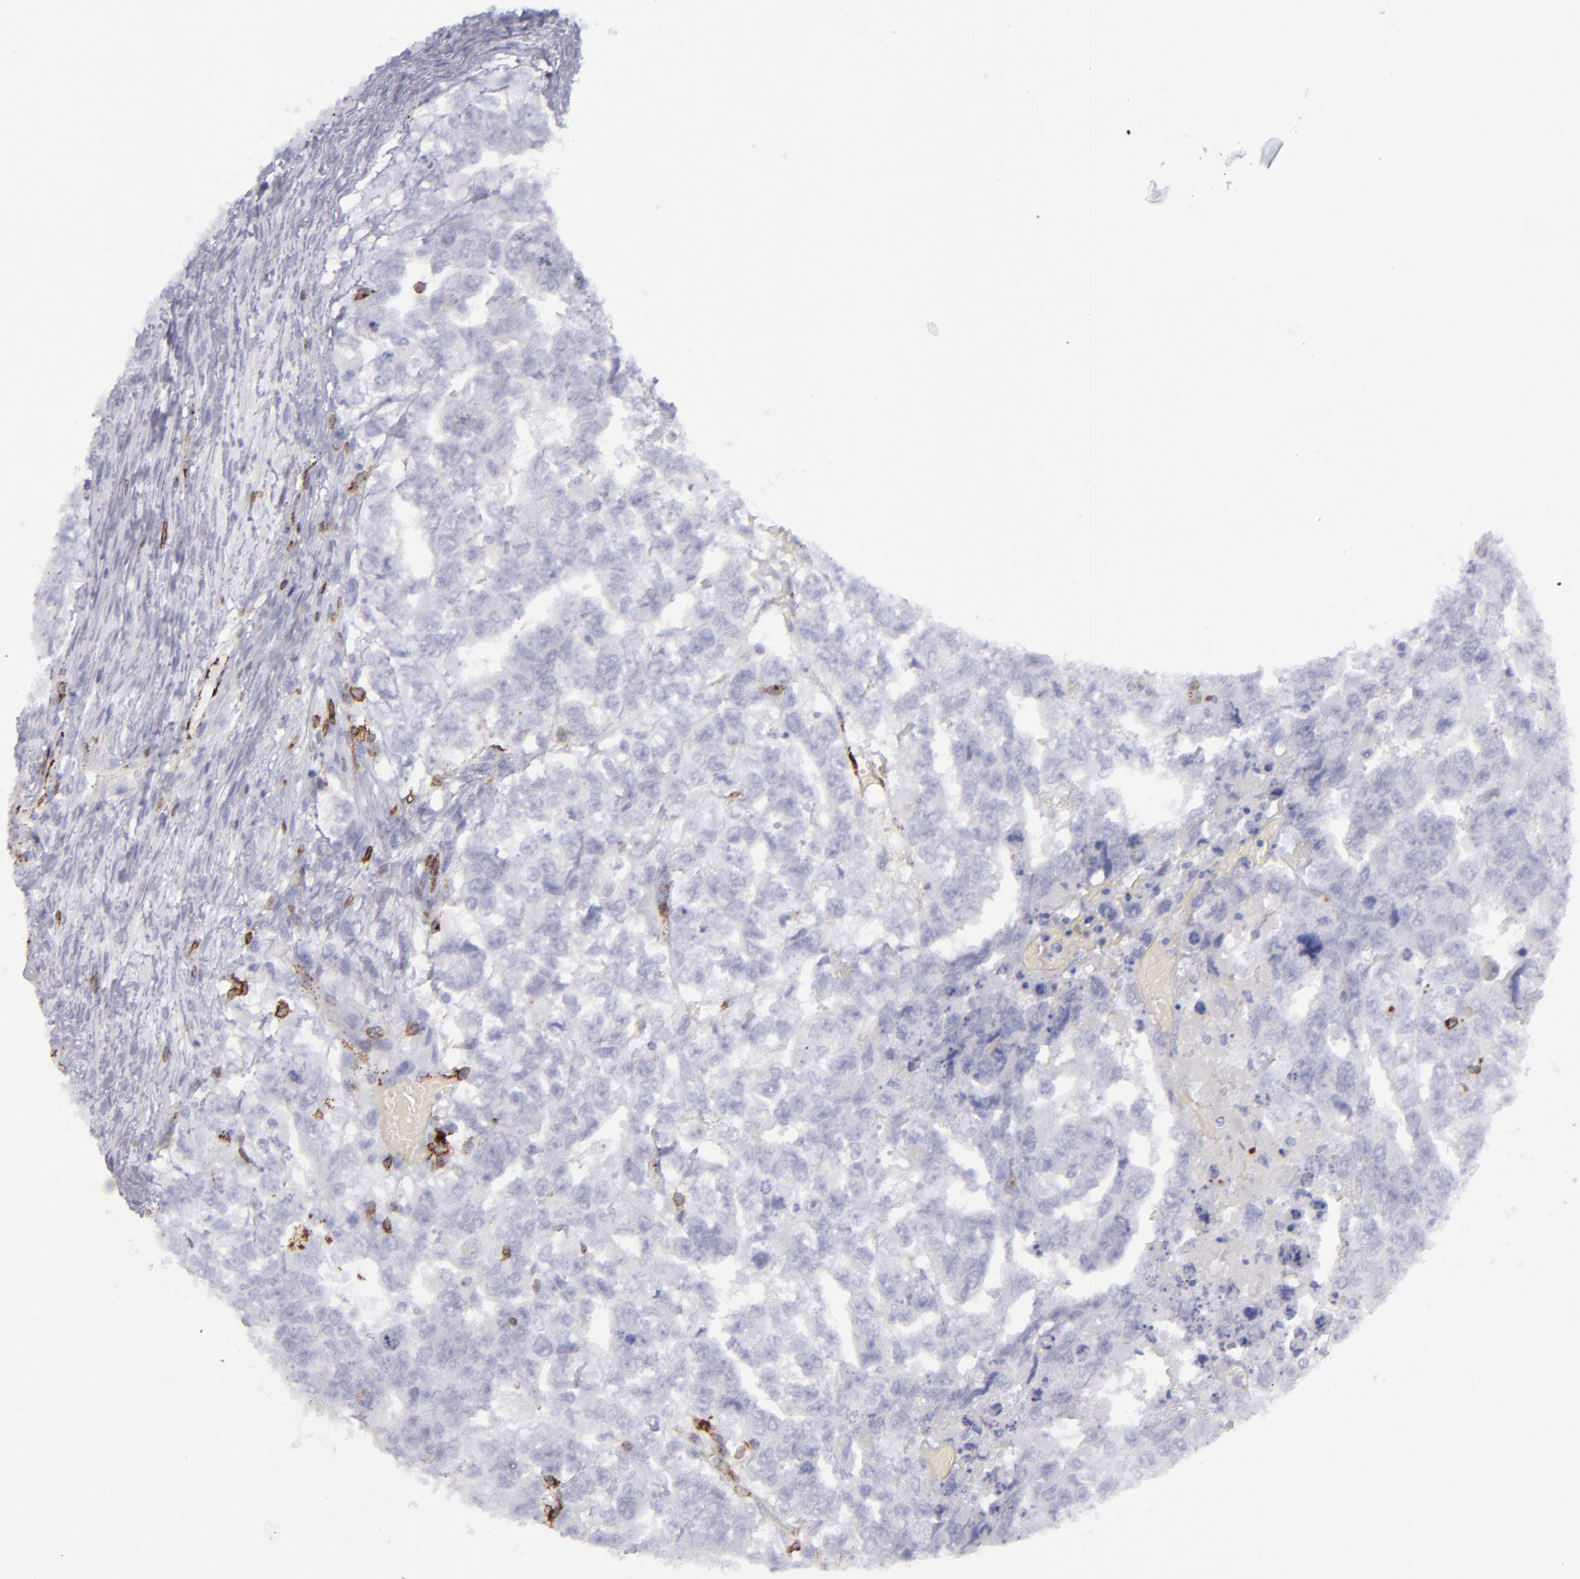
{"staining": {"intensity": "negative", "quantity": "none", "location": "none"}, "tissue": "testis cancer", "cell_type": "Tumor cells", "image_type": "cancer", "snomed": [{"axis": "morphology", "description": "Carcinoma, Embryonal, NOS"}, {"axis": "topography", "description": "Testis"}], "caption": "This photomicrograph is of testis embryonal carcinoma stained with IHC to label a protein in brown with the nuclei are counter-stained blue. There is no staining in tumor cells.", "gene": "CD27", "patient": {"sex": "male", "age": 36}}